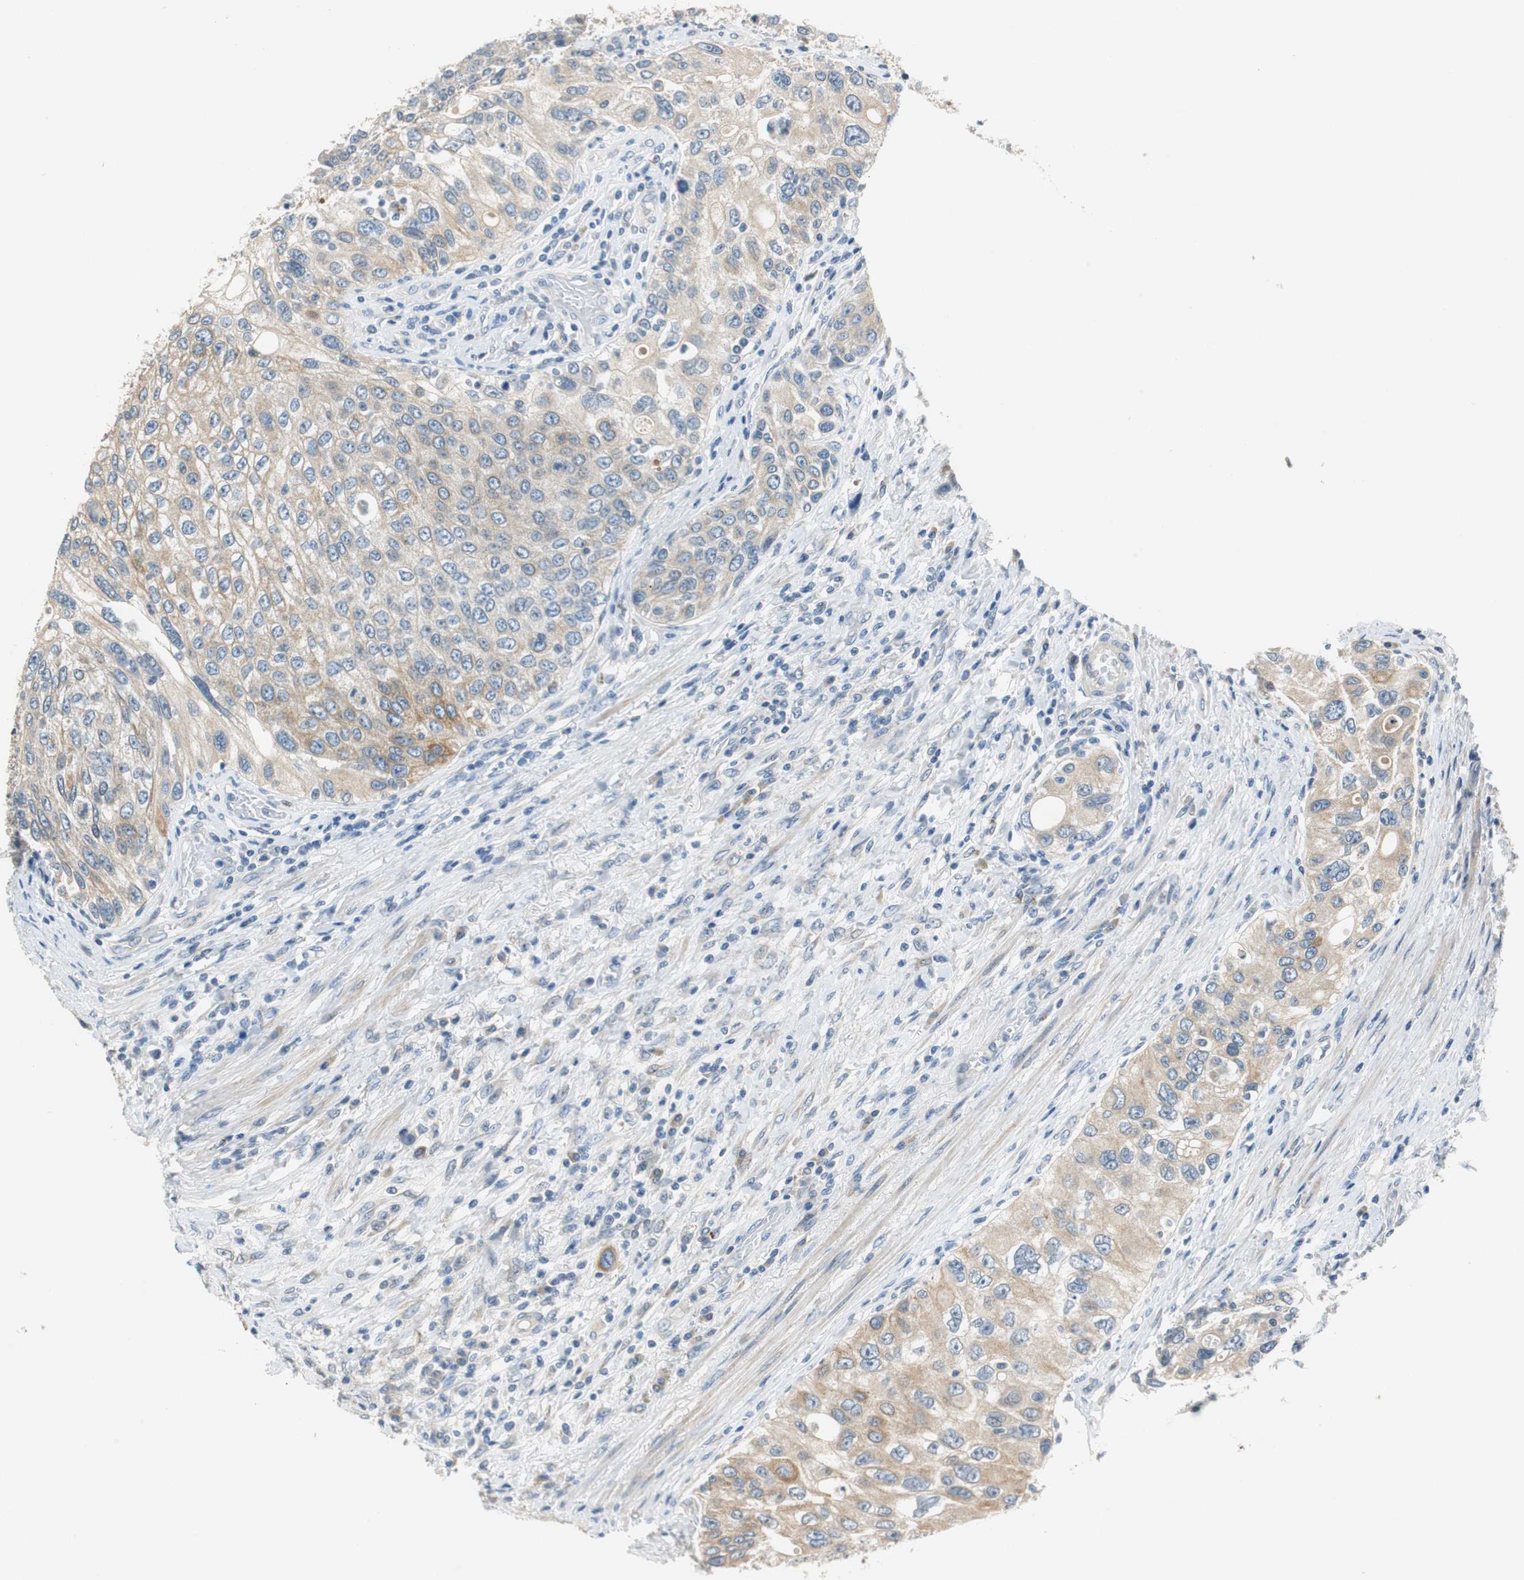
{"staining": {"intensity": "weak", "quantity": ">75%", "location": "cytoplasmic/membranous"}, "tissue": "urothelial cancer", "cell_type": "Tumor cells", "image_type": "cancer", "snomed": [{"axis": "morphology", "description": "Urothelial carcinoma, High grade"}, {"axis": "topography", "description": "Urinary bladder"}], "caption": "Immunohistochemical staining of urothelial cancer reveals weak cytoplasmic/membranous protein staining in about >75% of tumor cells. The staining was performed using DAB (3,3'-diaminobenzidine) to visualize the protein expression in brown, while the nuclei were stained in blue with hematoxylin (Magnification: 20x).", "gene": "FADS2", "patient": {"sex": "female", "age": 56}}